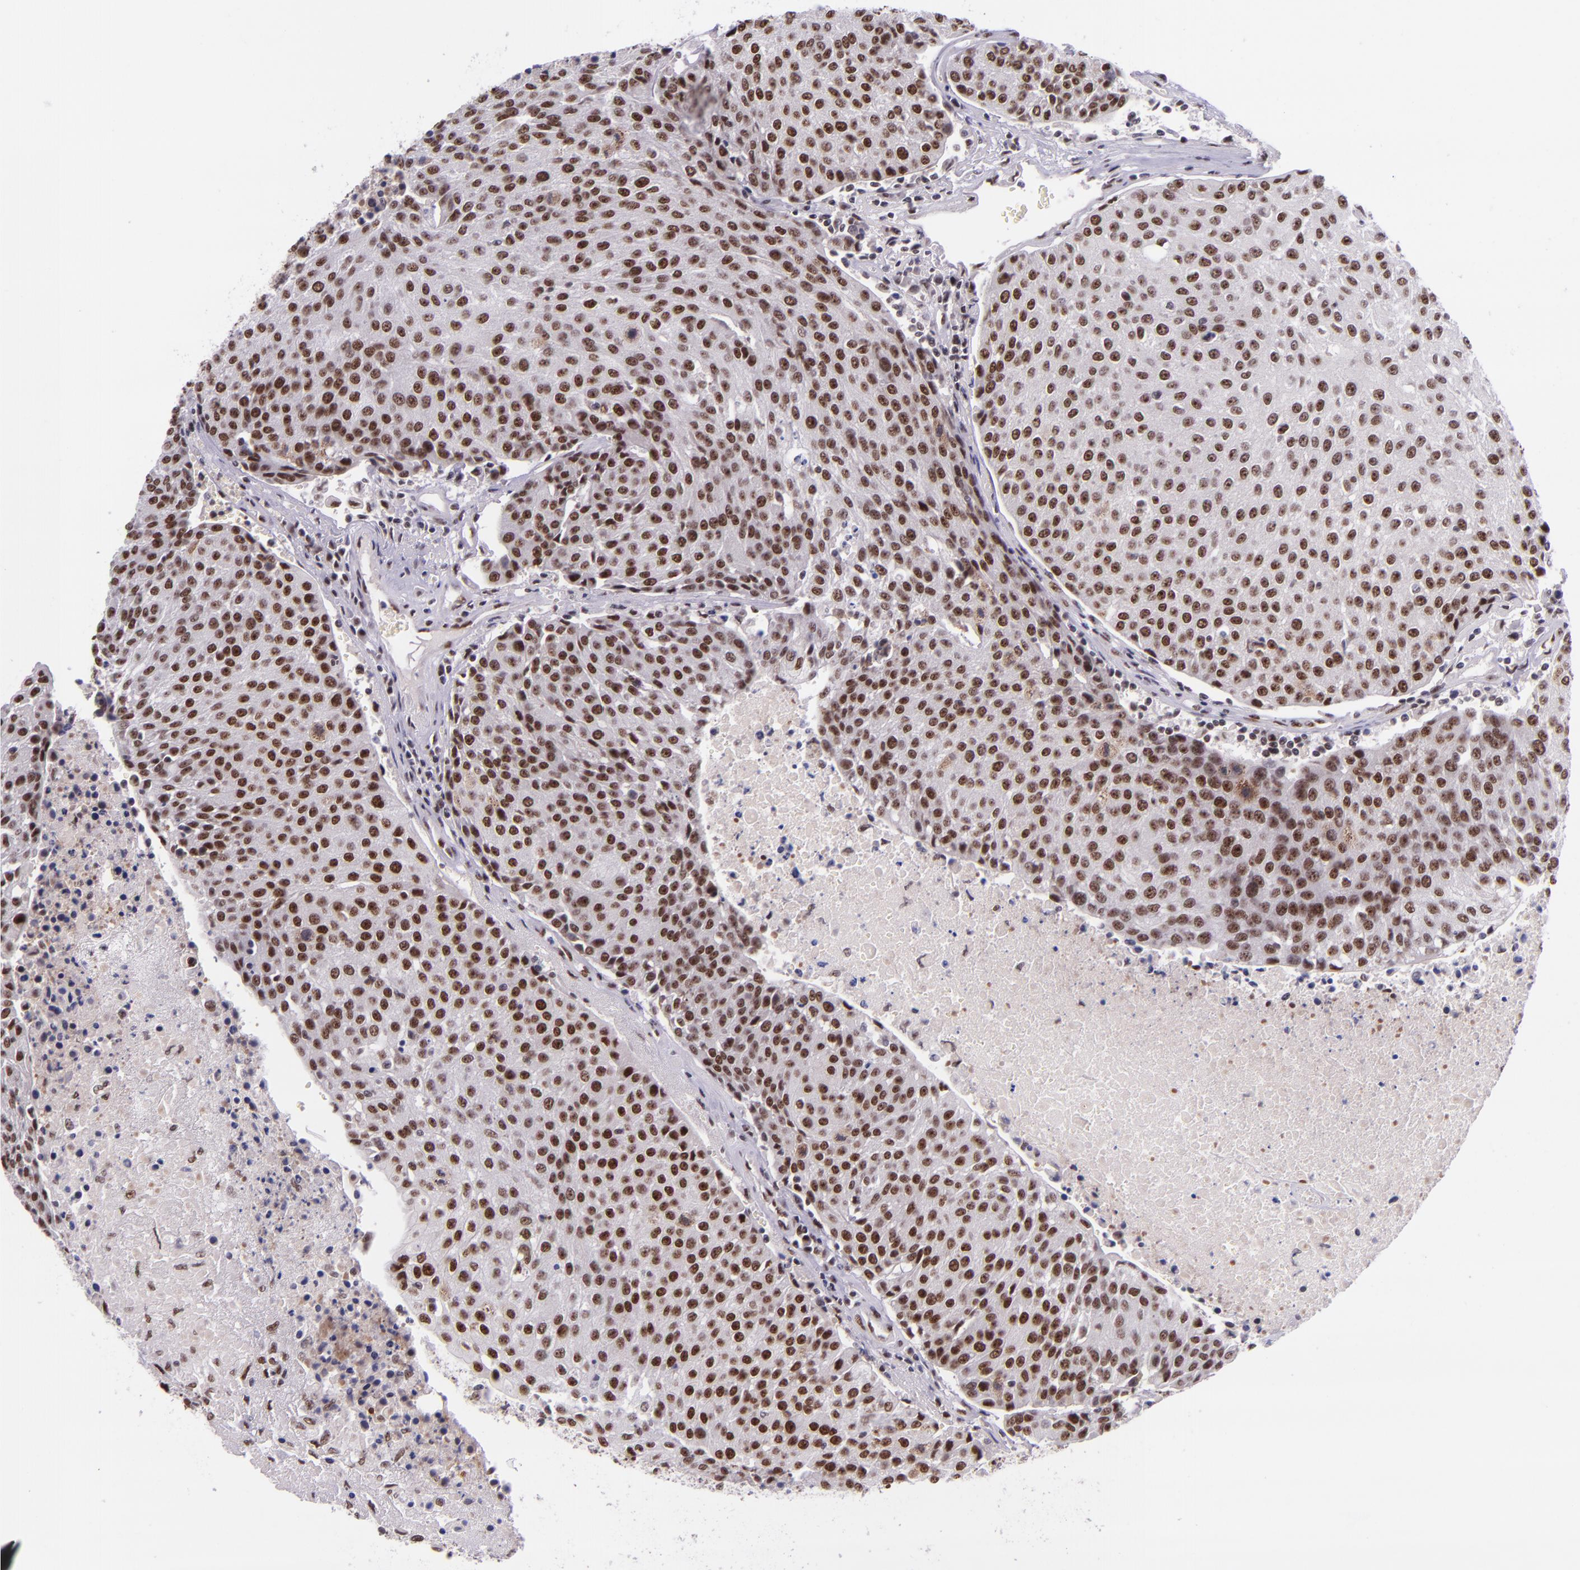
{"staining": {"intensity": "strong", "quantity": ">75%", "location": "nuclear"}, "tissue": "urothelial cancer", "cell_type": "Tumor cells", "image_type": "cancer", "snomed": [{"axis": "morphology", "description": "Urothelial carcinoma, High grade"}, {"axis": "topography", "description": "Urinary bladder"}], "caption": "Protein expression analysis of human urothelial cancer reveals strong nuclear positivity in about >75% of tumor cells. The protein is stained brown, and the nuclei are stained in blue (DAB IHC with brightfield microscopy, high magnification).", "gene": "GPKOW", "patient": {"sex": "female", "age": 85}}